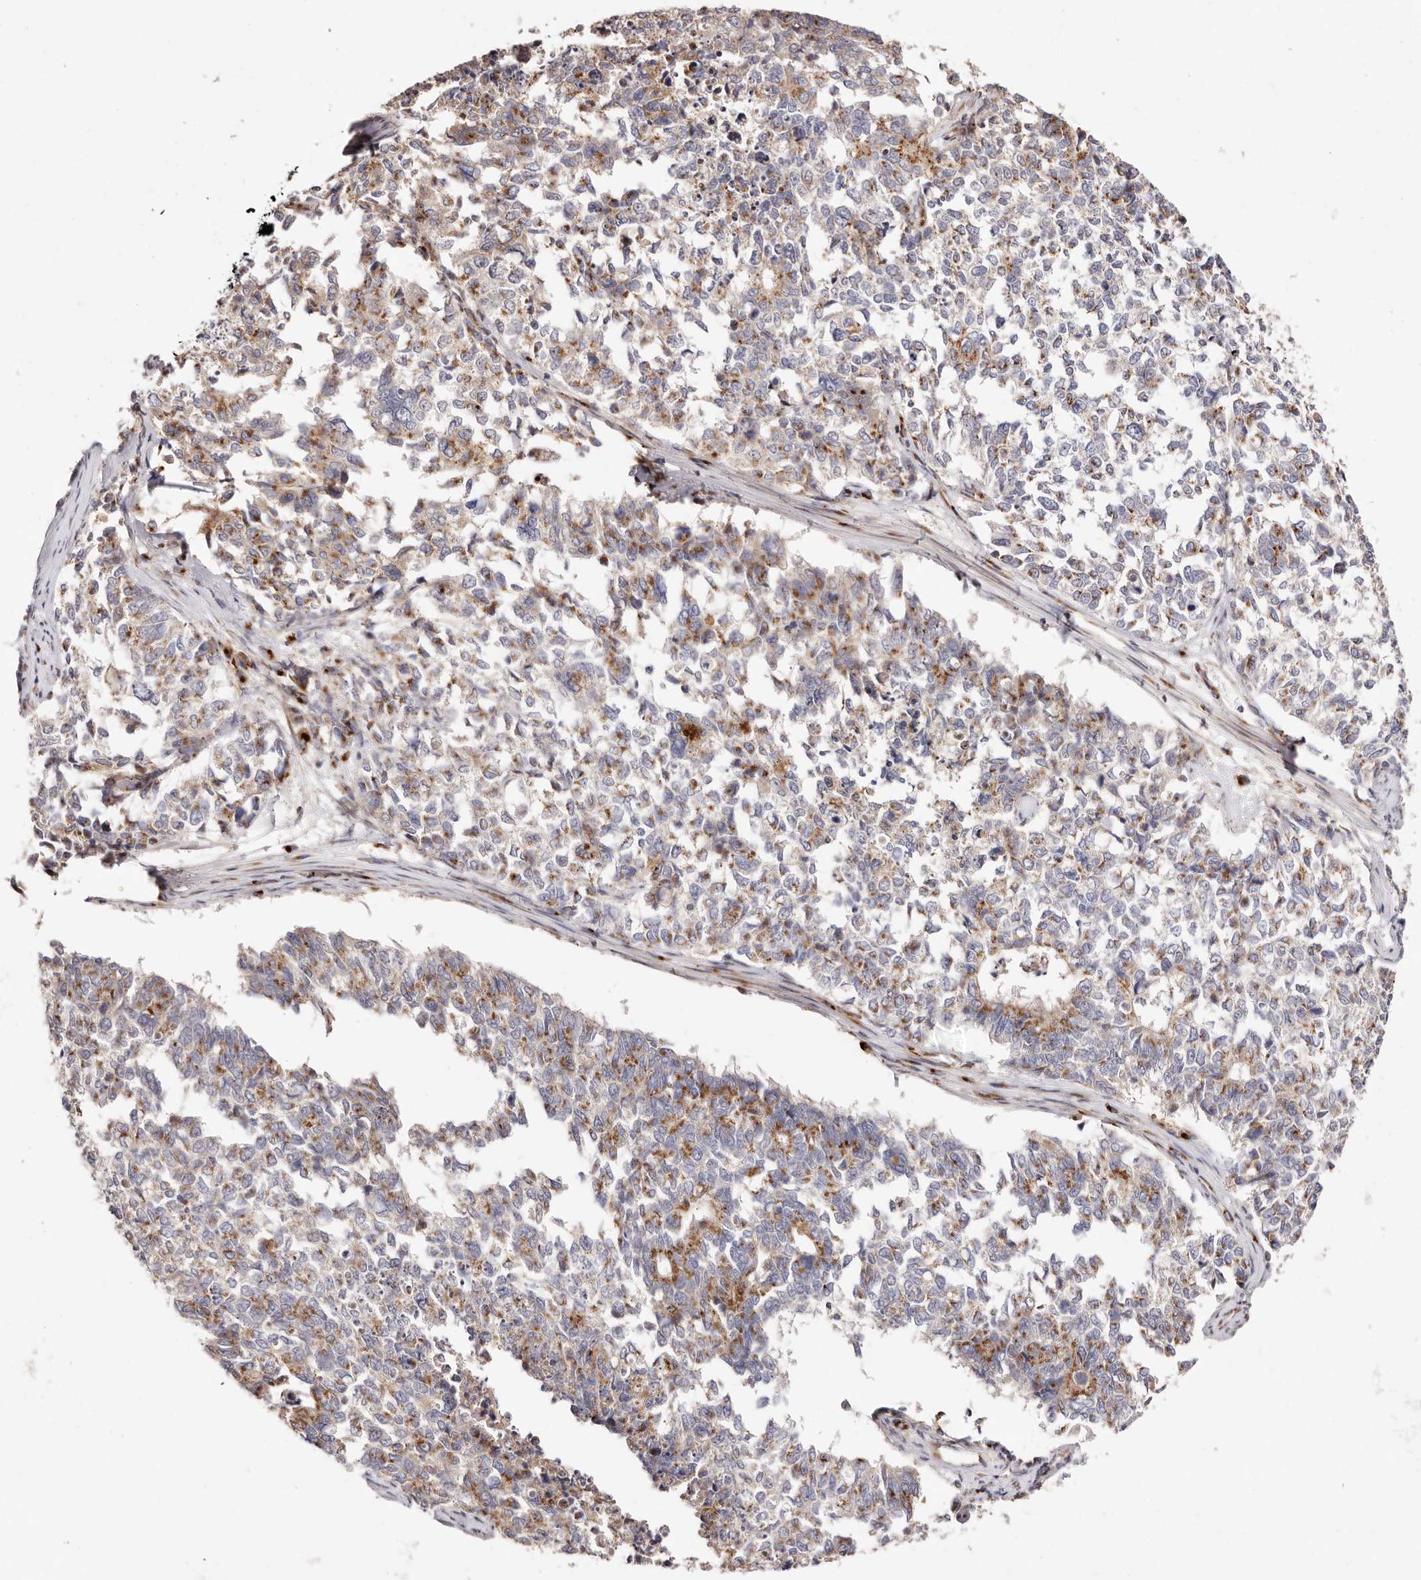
{"staining": {"intensity": "moderate", "quantity": "25%-75%", "location": "cytoplasmic/membranous"}, "tissue": "cervical cancer", "cell_type": "Tumor cells", "image_type": "cancer", "snomed": [{"axis": "morphology", "description": "Squamous cell carcinoma, NOS"}, {"axis": "topography", "description": "Cervix"}], "caption": "A brown stain shows moderate cytoplasmic/membranous staining of a protein in human cervical cancer (squamous cell carcinoma) tumor cells. Immunohistochemistry (ihc) stains the protein in brown and the nuclei are stained blue.", "gene": "MAPK6", "patient": {"sex": "female", "age": 63}}